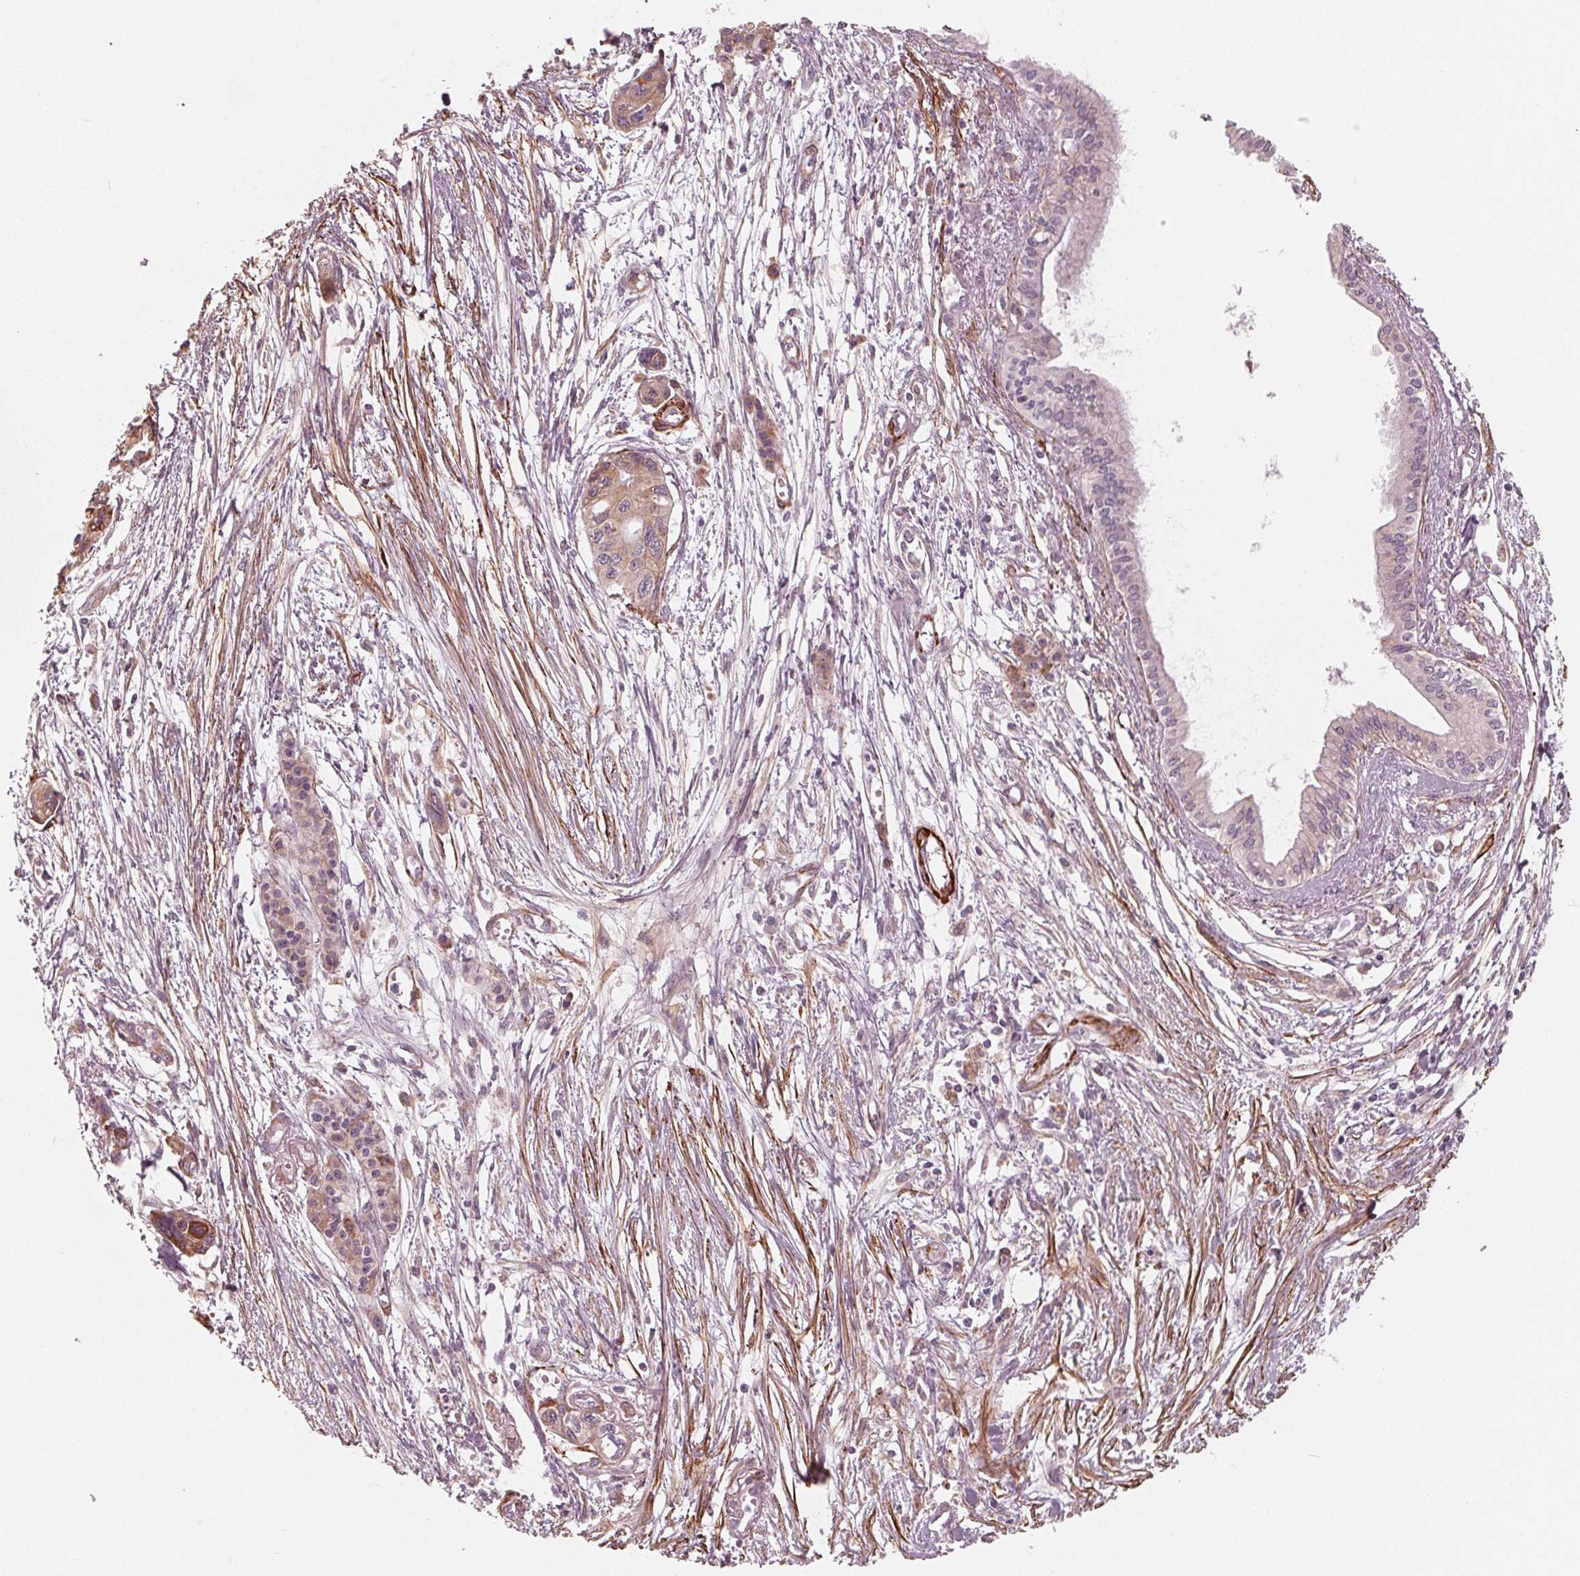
{"staining": {"intensity": "strong", "quantity": "25%-75%", "location": "cytoplasmic/membranous"}, "tissue": "pancreatic cancer", "cell_type": "Tumor cells", "image_type": "cancer", "snomed": [{"axis": "morphology", "description": "Adenocarcinoma, NOS"}, {"axis": "topography", "description": "Pancreas"}], "caption": "Protein staining of pancreatic cancer tissue reveals strong cytoplasmic/membranous positivity in about 25%-75% of tumor cells.", "gene": "MIER3", "patient": {"sex": "female", "age": 76}}